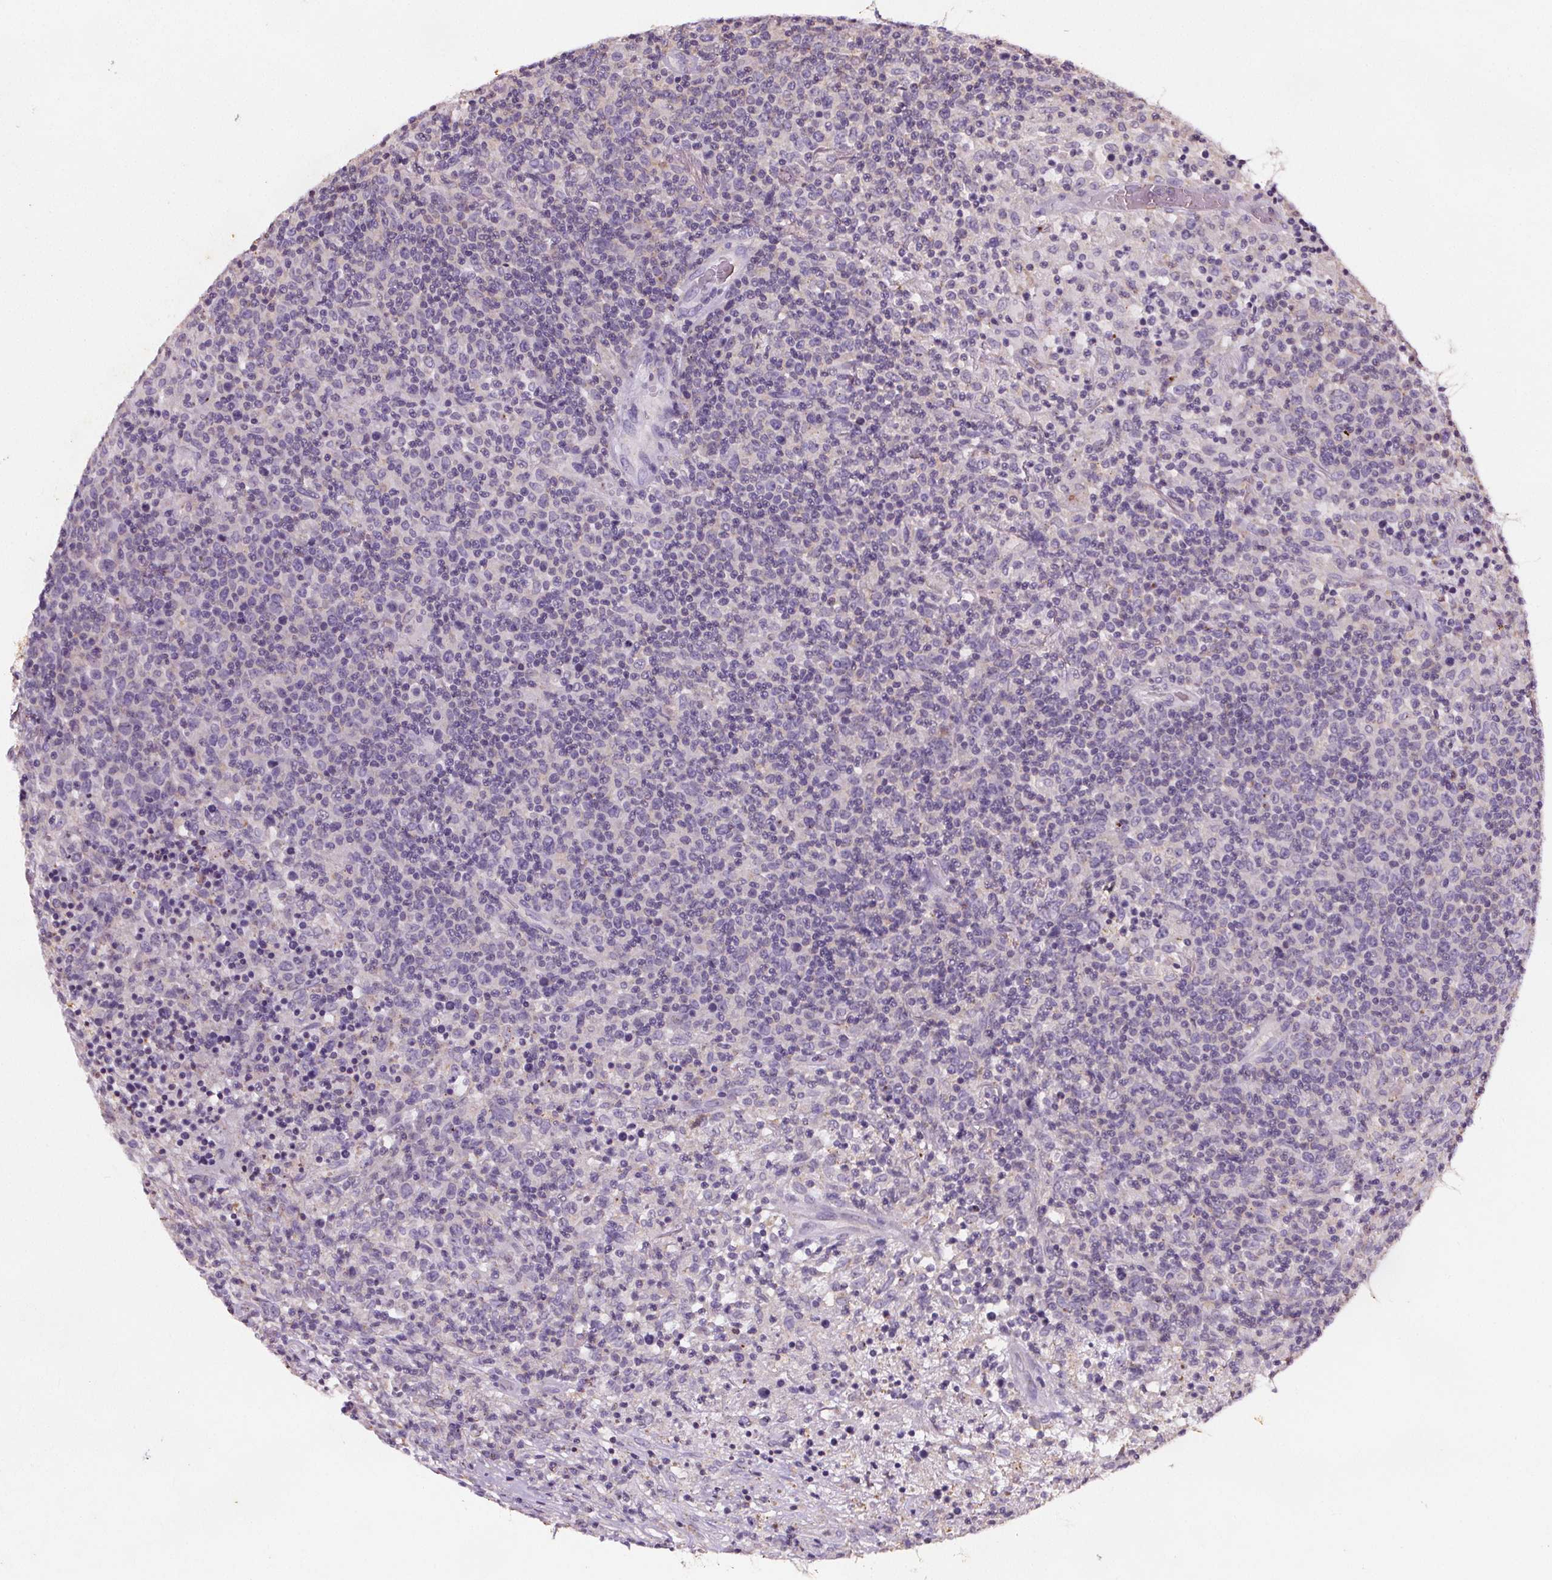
{"staining": {"intensity": "negative", "quantity": "none", "location": "none"}, "tissue": "lymphoma", "cell_type": "Tumor cells", "image_type": "cancer", "snomed": [{"axis": "morphology", "description": "Malignant lymphoma, non-Hodgkin's type, High grade"}, {"axis": "topography", "description": "Lung"}], "caption": "Tumor cells are negative for protein expression in human lymphoma.", "gene": "C19orf84", "patient": {"sex": "male", "age": 79}}